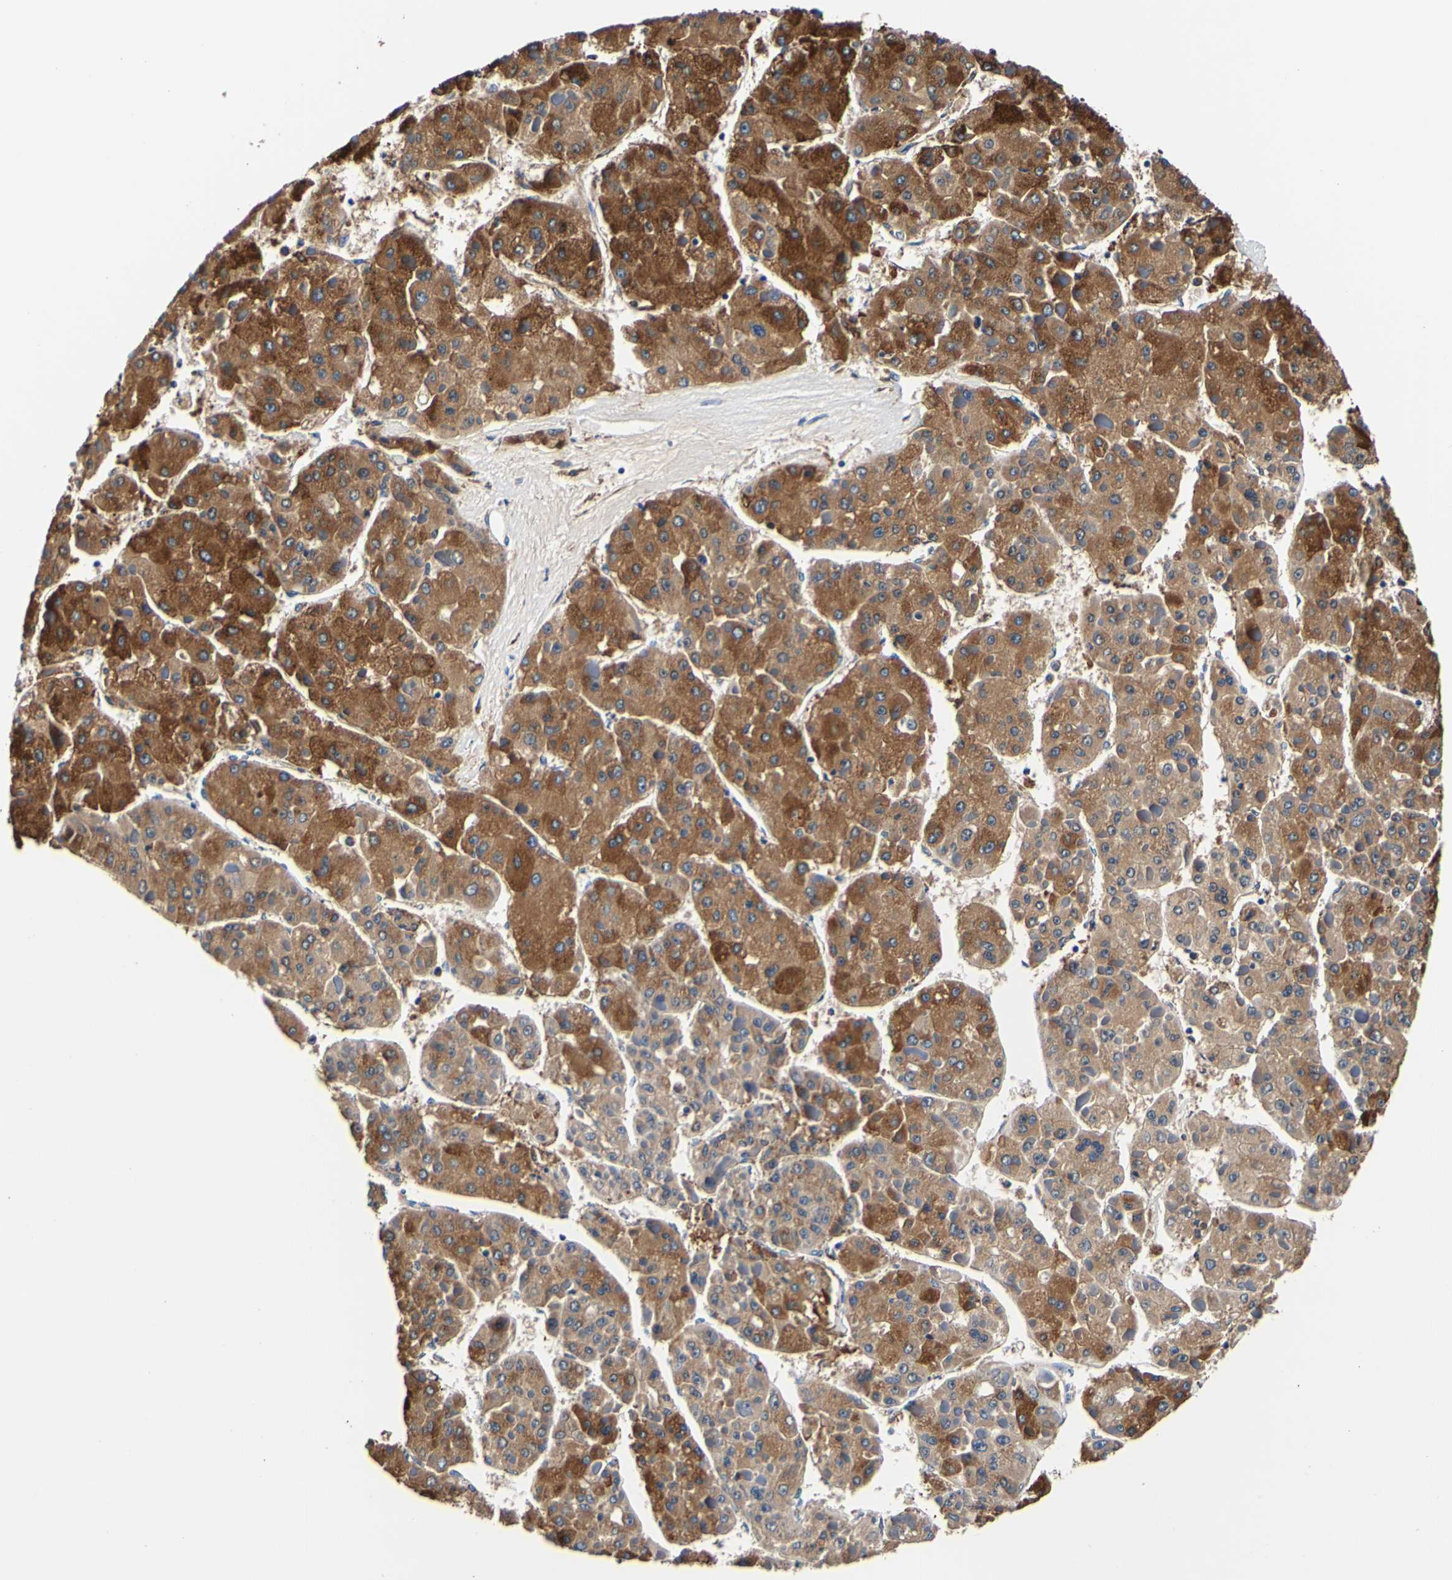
{"staining": {"intensity": "strong", "quantity": ">75%", "location": "cytoplasmic/membranous"}, "tissue": "liver cancer", "cell_type": "Tumor cells", "image_type": "cancer", "snomed": [{"axis": "morphology", "description": "Carcinoma, Hepatocellular, NOS"}, {"axis": "topography", "description": "Liver"}], "caption": "Liver hepatocellular carcinoma stained with a brown dye demonstrates strong cytoplasmic/membranous positive positivity in about >75% of tumor cells.", "gene": "P4HB", "patient": {"sex": "female", "age": 73}}